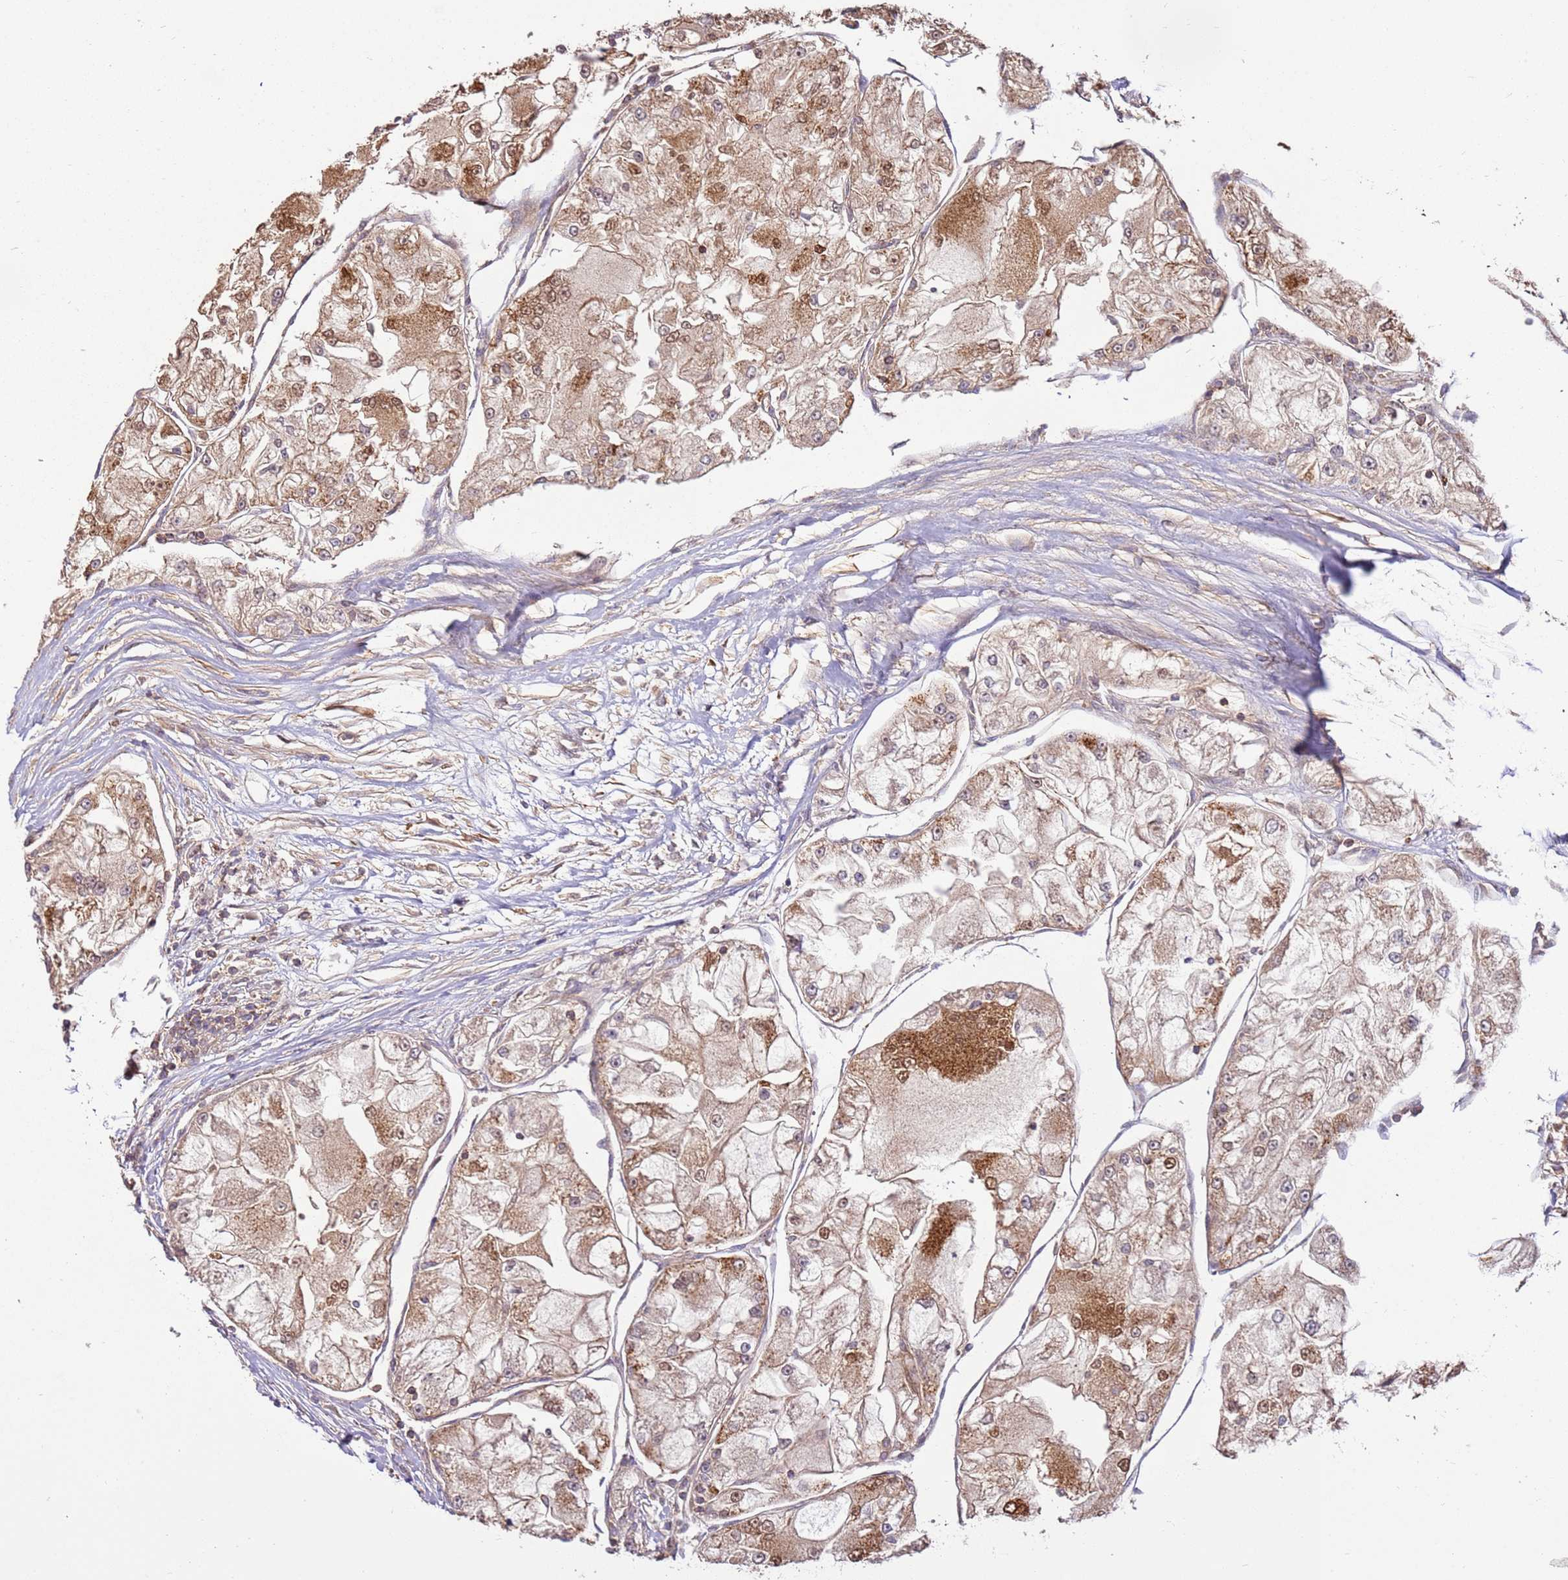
{"staining": {"intensity": "moderate", "quantity": "25%-75%", "location": "cytoplasmic/membranous,nuclear"}, "tissue": "renal cancer", "cell_type": "Tumor cells", "image_type": "cancer", "snomed": [{"axis": "morphology", "description": "Adenocarcinoma, NOS"}, {"axis": "topography", "description": "Kidney"}], "caption": "A brown stain highlights moderate cytoplasmic/membranous and nuclear positivity of a protein in human renal cancer tumor cells.", "gene": "ACVR2A", "patient": {"sex": "female", "age": 72}}